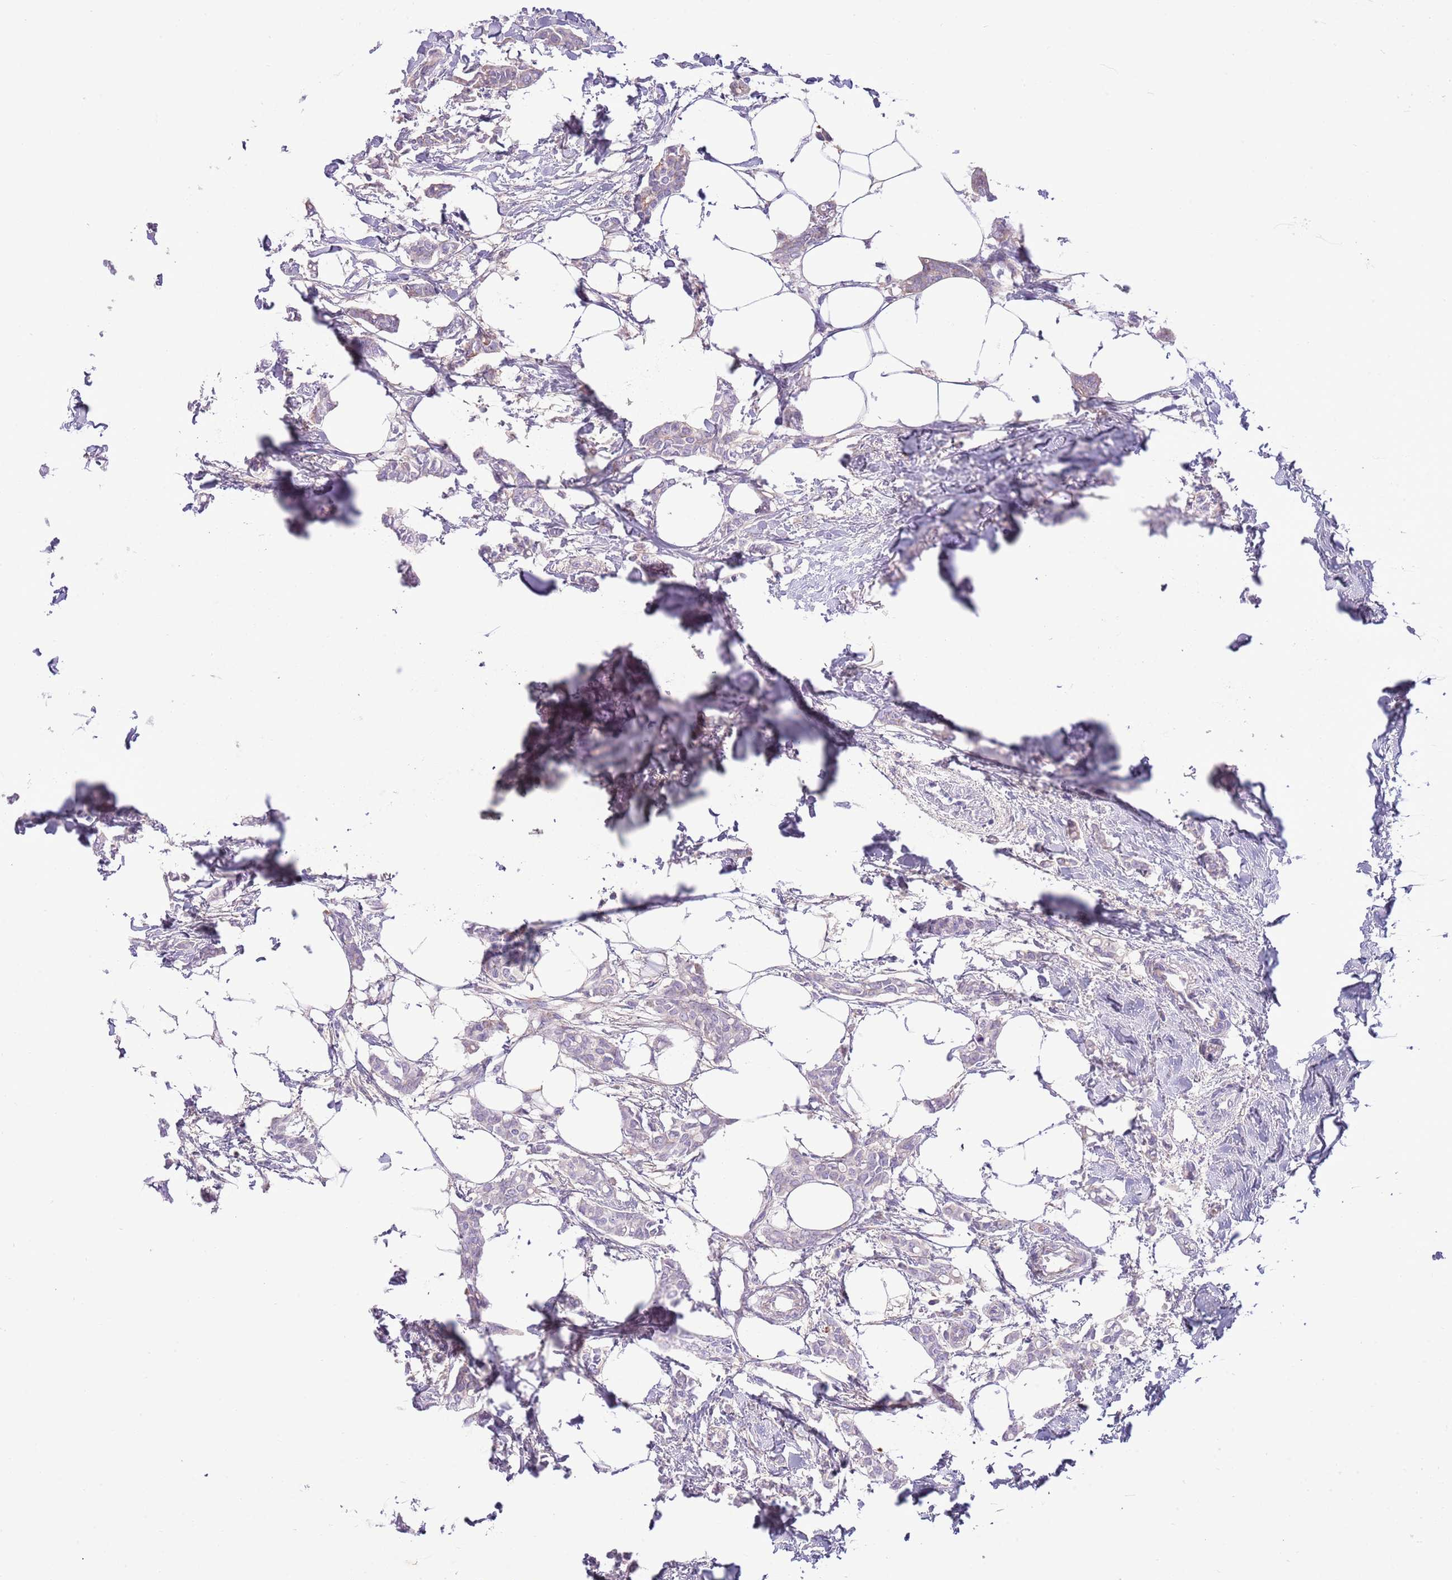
{"staining": {"intensity": "negative", "quantity": "none", "location": "none"}, "tissue": "breast cancer", "cell_type": "Tumor cells", "image_type": "cancer", "snomed": [{"axis": "morphology", "description": "Duct carcinoma"}, {"axis": "topography", "description": "Breast"}], "caption": "High power microscopy photomicrograph of an IHC image of breast invasive ductal carcinoma, revealing no significant positivity in tumor cells. The staining is performed using DAB brown chromogen with nuclei counter-stained in using hematoxylin.", "gene": "ZC4H2", "patient": {"sex": "female", "age": 41}}